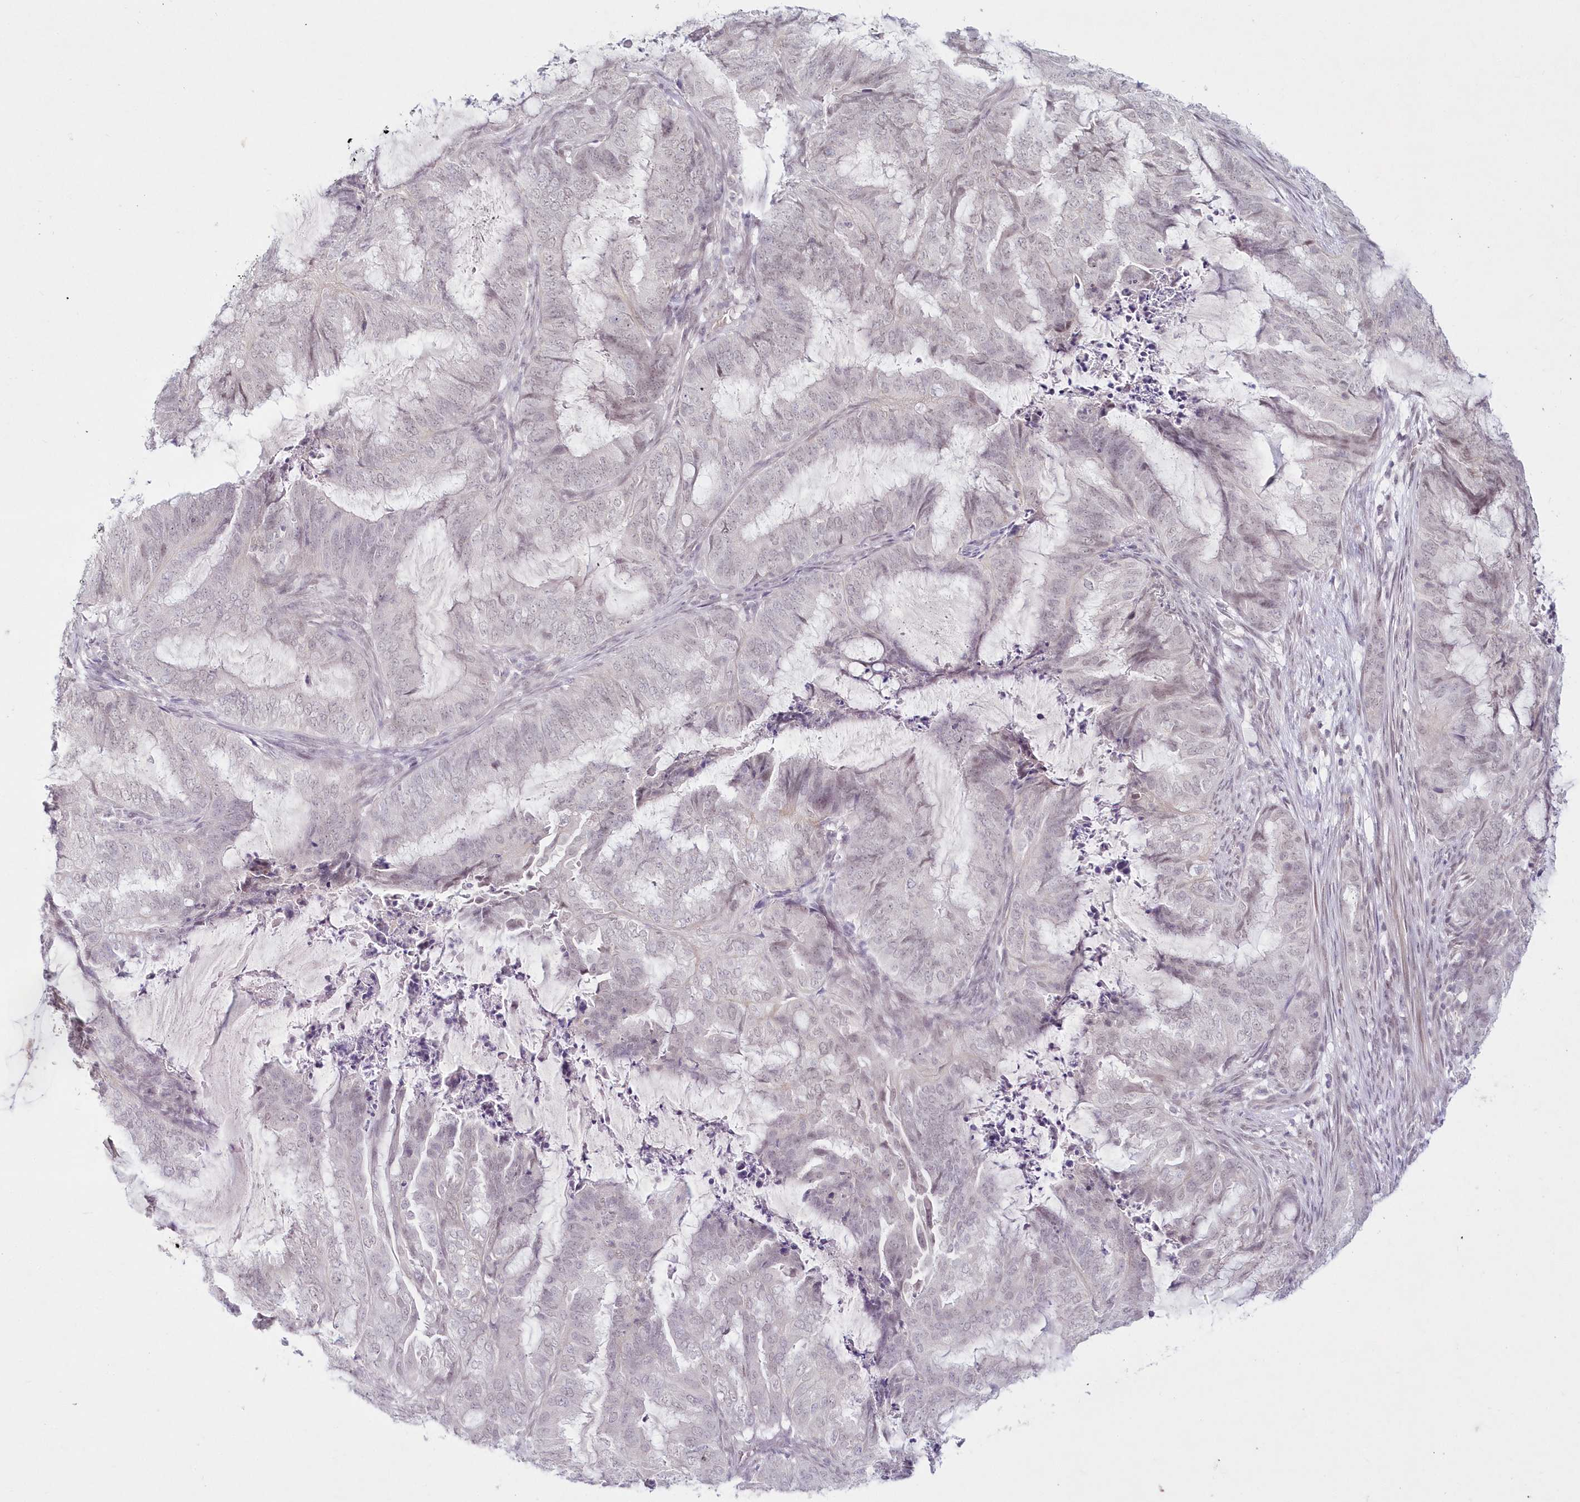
{"staining": {"intensity": "weak", "quantity": "<25%", "location": "nuclear"}, "tissue": "endometrial cancer", "cell_type": "Tumor cells", "image_type": "cancer", "snomed": [{"axis": "morphology", "description": "Adenocarcinoma, NOS"}, {"axis": "topography", "description": "Endometrium"}], "caption": "Tumor cells show no significant positivity in adenocarcinoma (endometrial).", "gene": "HYCC2", "patient": {"sex": "female", "age": 51}}